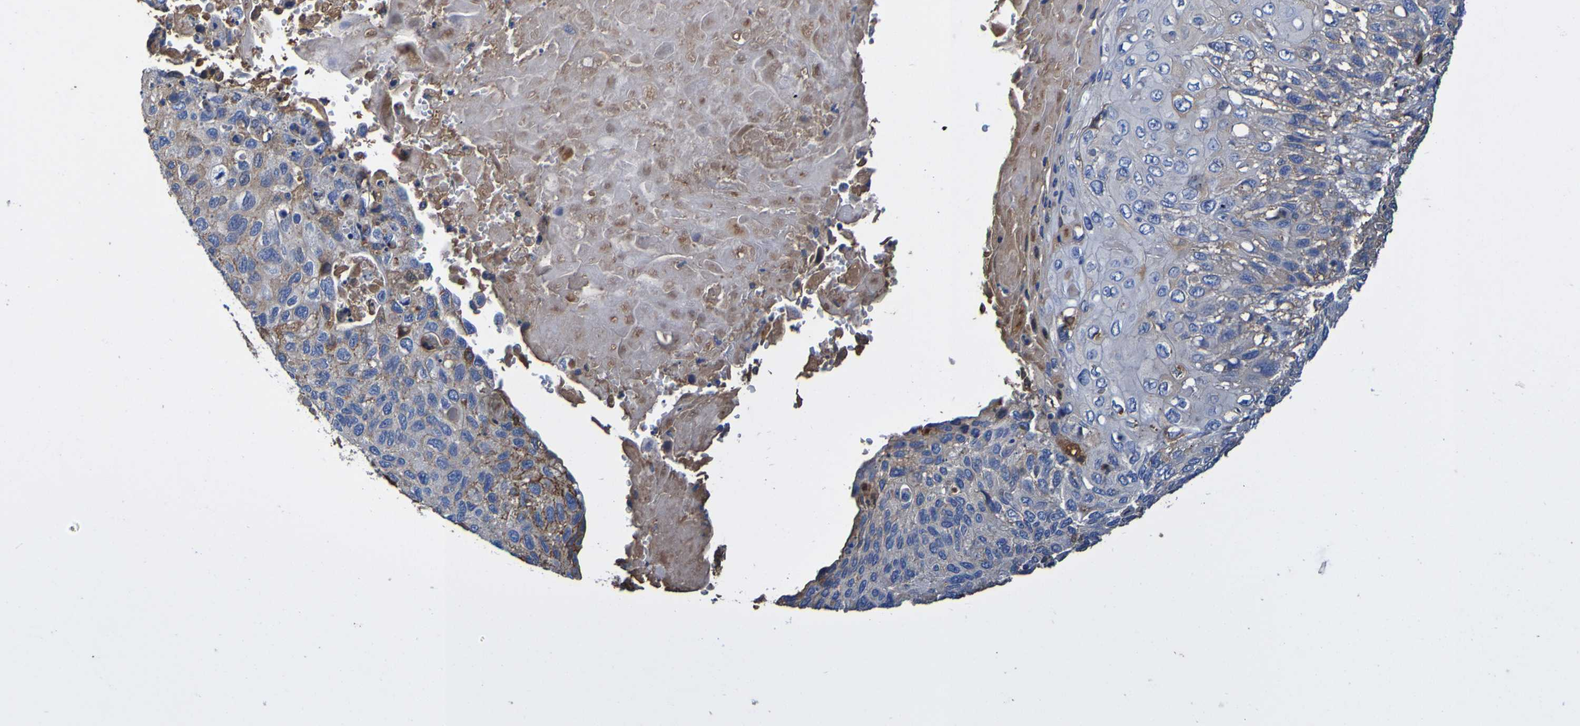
{"staining": {"intensity": "moderate", "quantity": "<25%", "location": "cytoplasmic/membranous"}, "tissue": "cervical cancer", "cell_type": "Tumor cells", "image_type": "cancer", "snomed": [{"axis": "morphology", "description": "Squamous cell carcinoma, NOS"}, {"axis": "topography", "description": "Cervix"}], "caption": "Protein staining demonstrates moderate cytoplasmic/membranous positivity in about <25% of tumor cells in cervical cancer.", "gene": "GAB3", "patient": {"sex": "female", "age": 70}}